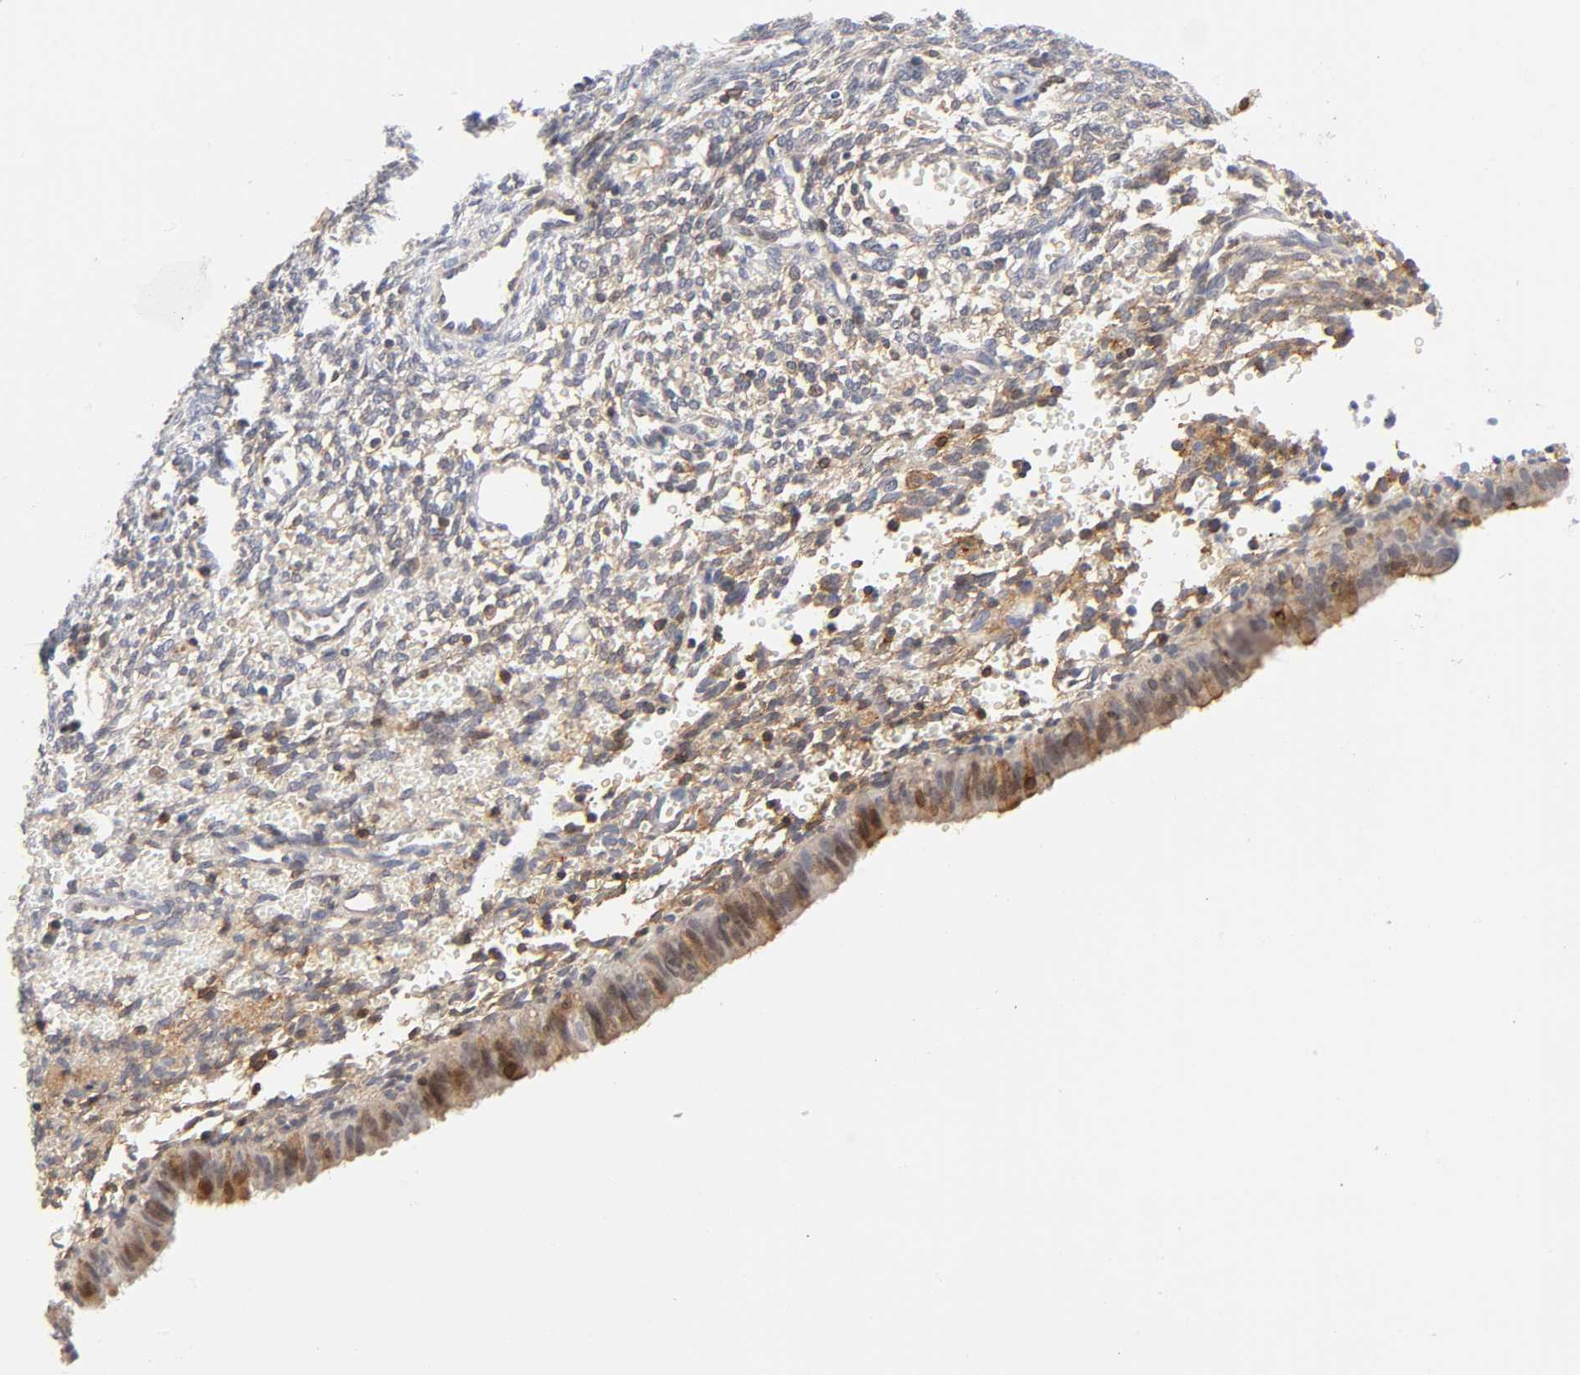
{"staining": {"intensity": "weak", "quantity": "25%-75%", "location": "cytoplasmic/membranous"}, "tissue": "endometrium", "cell_type": "Cells in endometrial stroma", "image_type": "normal", "snomed": [{"axis": "morphology", "description": "Normal tissue, NOS"}, {"axis": "topography", "description": "Endometrium"}], "caption": "A high-resolution image shows immunohistochemistry staining of benign endometrium, which displays weak cytoplasmic/membranous expression in approximately 25%-75% of cells in endometrial stroma. (DAB (3,3'-diaminobenzidine) IHC with brightfield microscopy, high magnification).", "gene": "ANXA7", "patient": {"sex": "female", "age": 61}}